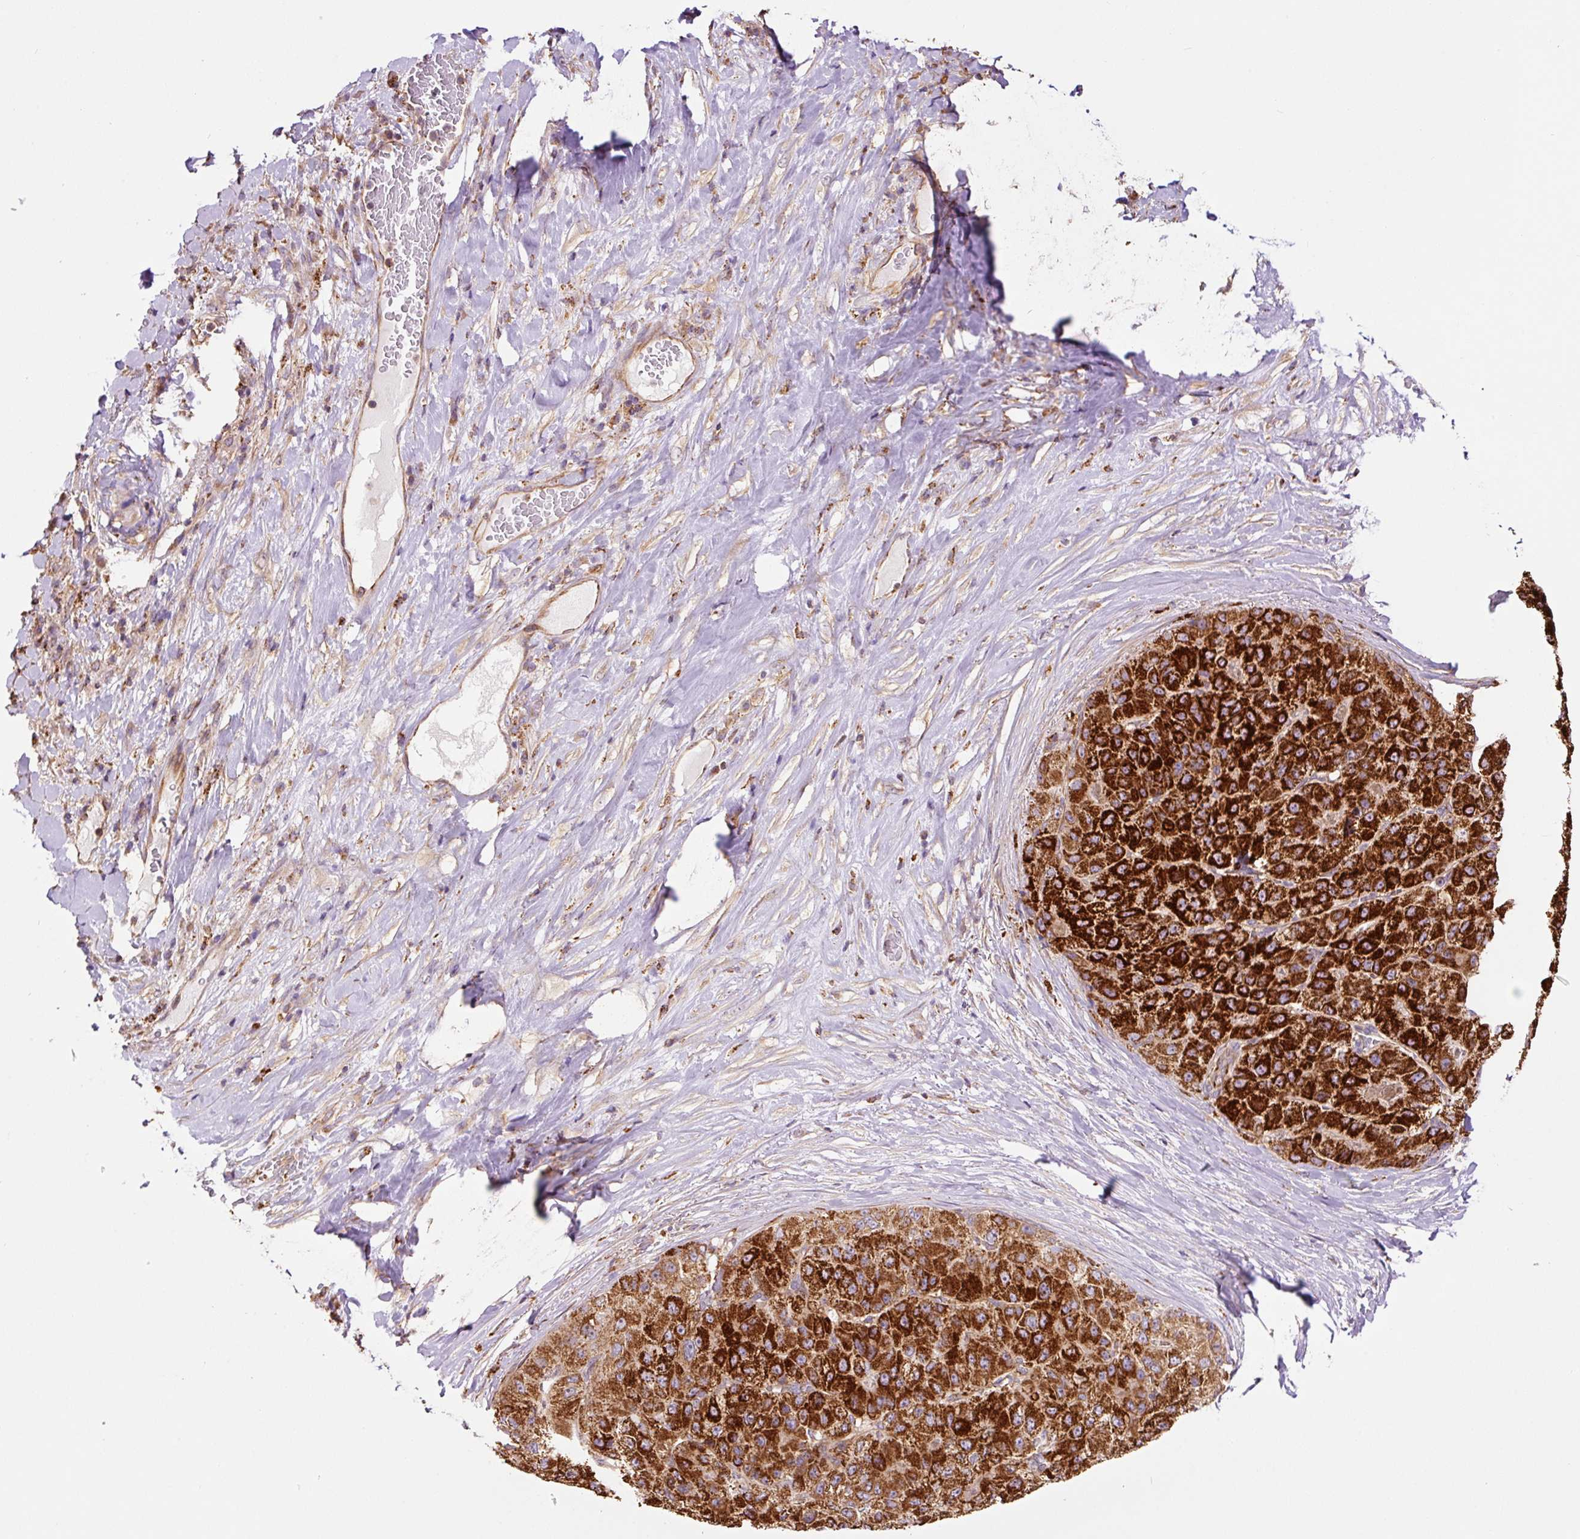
{"staining": {"intensity": "strong", "quantity": ">75%", "location": "cytoplasmic/membranous"}, "tissue": "liver cancer", "cell_type": "Tumor cells", "image_type": "cancer", "snomed": [{"axis": "morphology", "description": "Carcinoma, Hepatocellular, NOS"}, {"axis": "topography", "description": "Liver"}], "caption": "Hepatocellular carcinoma (liver) tissue demonstrates strong cytoplasmic/membranous expression in about >75% of tumor cells, visualized by immunohistochemistry. (brown staining indicates protein expression, while blue staining denotes nuclei).", "gene": "PCK2", "patient": {"sex": "male", "age": 80}}